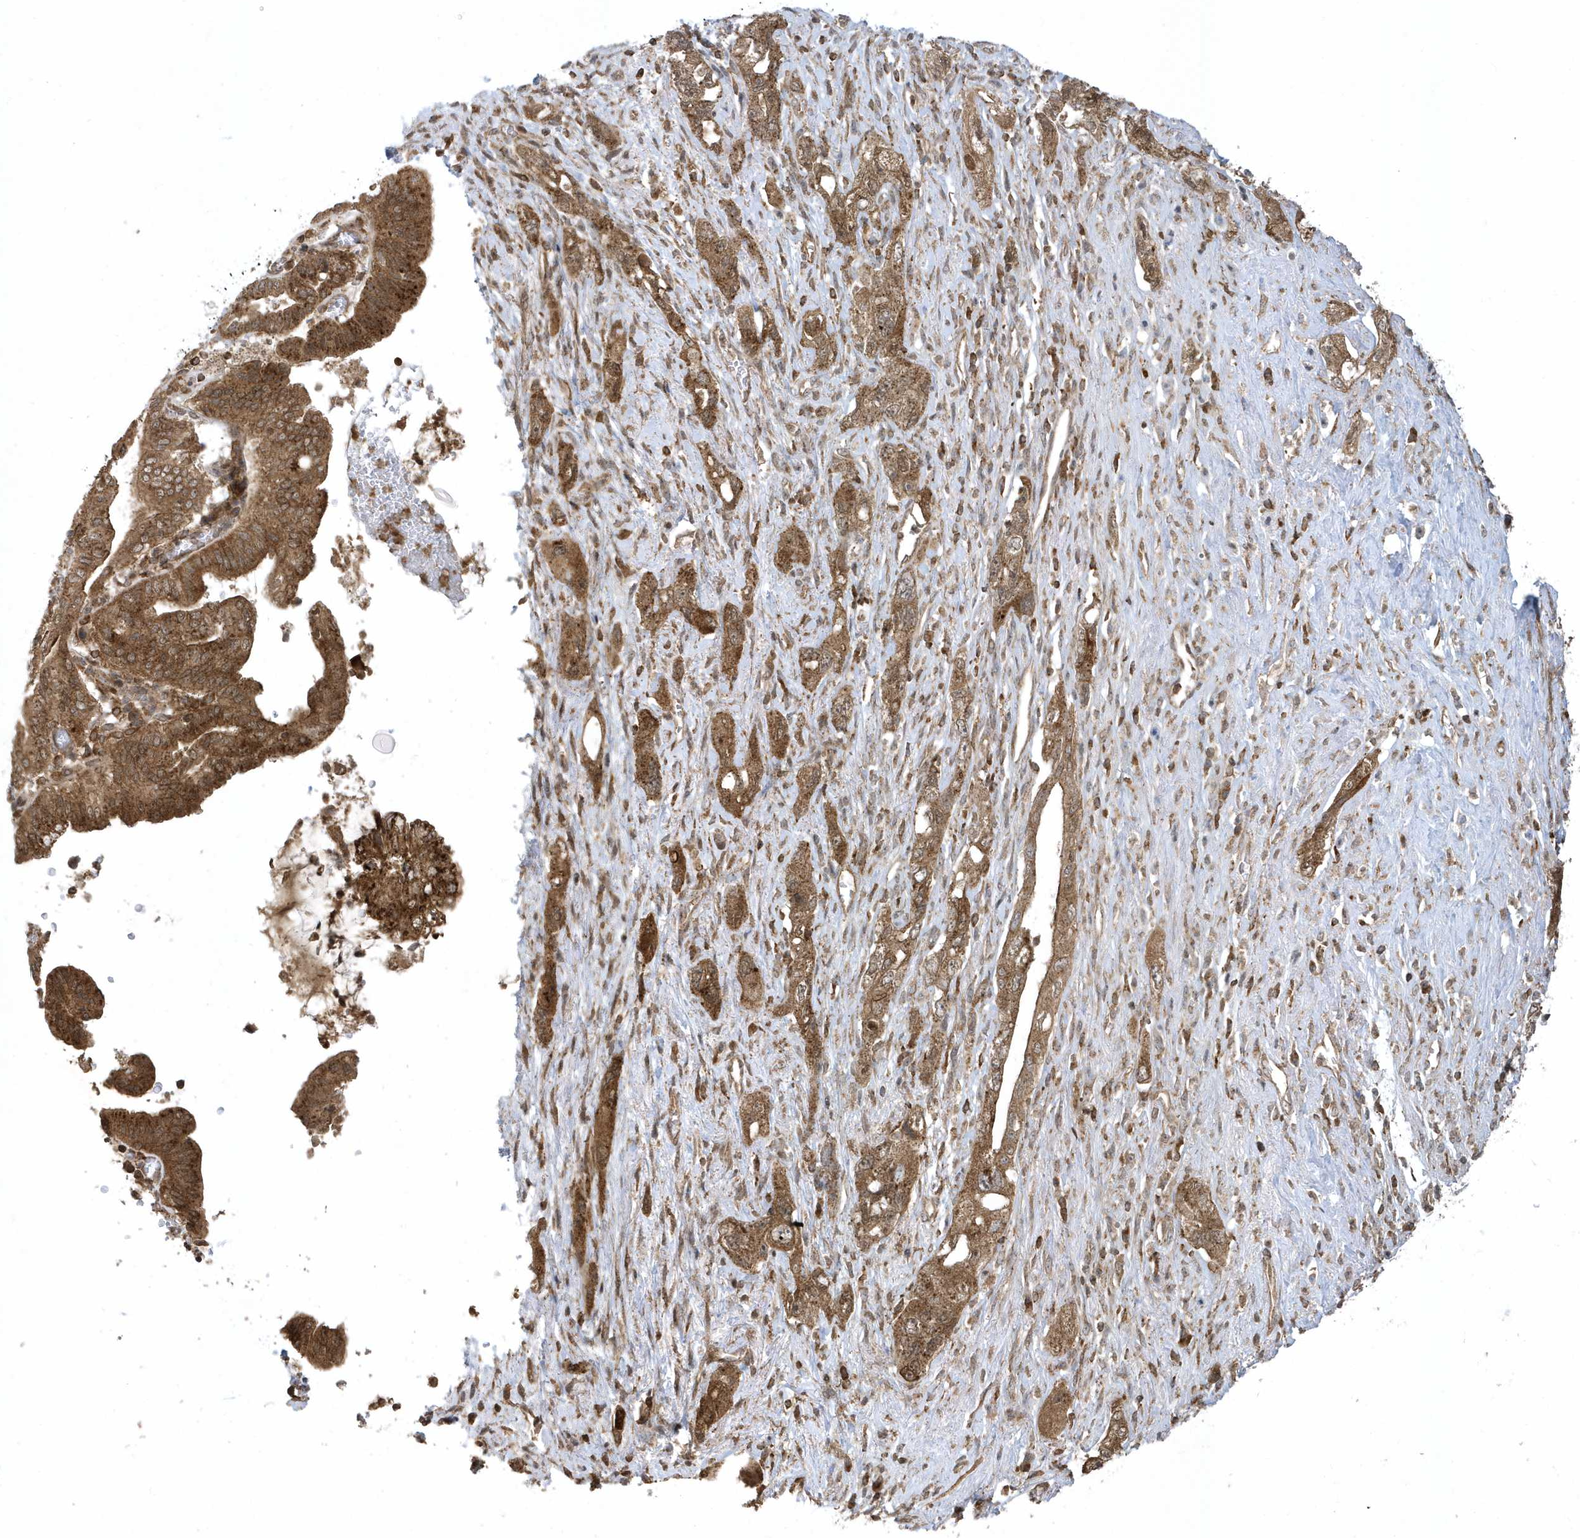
{"staining": {"intensity": "moderate", "quantity": ">75%", "location": "cytoplasmic/membranous"}, "tissue": "pancreatic cancer", "cell_type": "Tumor cells", "image_type": "cancer", "snomed": [{"axis": "morphology", "description": "Adenocarcinoma, NOS"}, {"axis": "topography", "description": "Pancreas"}], "caption": "Brown immunohistochemical staining in human adenocarcinoma (pancreatic) shows moderate cytoplasmic/membranous expression in about >75% of tumor cells.", "gene": "STAMBP", "patient": {"sex": "female", "age": 73}}